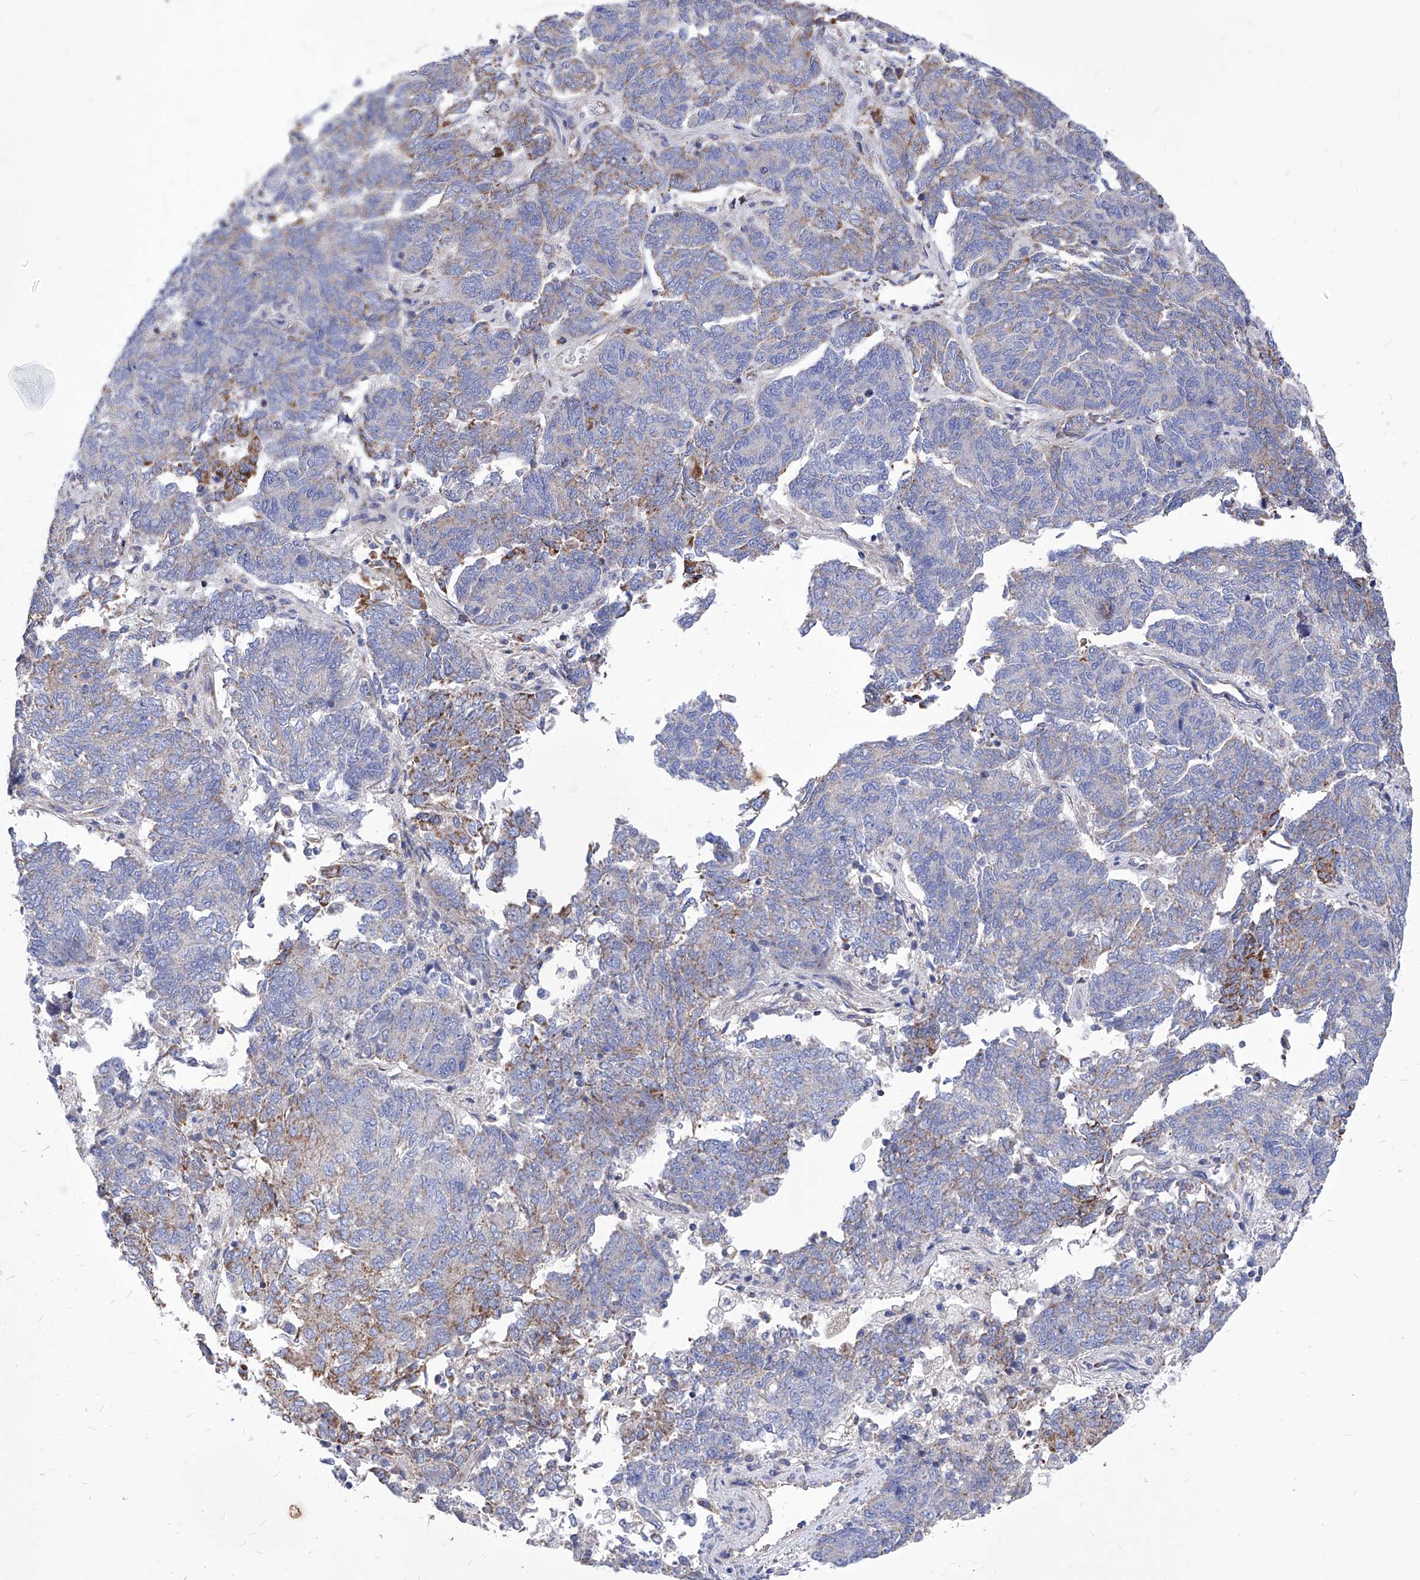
{"staining": {"intensity": "moderate", "quantity": "<25%", "location": "cytoplasmic/membranous"}, "tissue": "endometrial cancer", "cell_type": "Tumor cells", "image_type": "cancer", "snomed": [{"axis": "morphology", "description": "Adenocarcinoma, NOS"}, {"axis": "topography", "description": "Endometrium"}], "caption": "A histopathology image of human adenocarcinoma (endometrial) stained for a protein reveals moderate cytoplasmic/membranous brown staining in tumor cells. Nuclei are stained in blue.", "gene": "HRNR", "patient": {"sex": "female", "age": 80}}